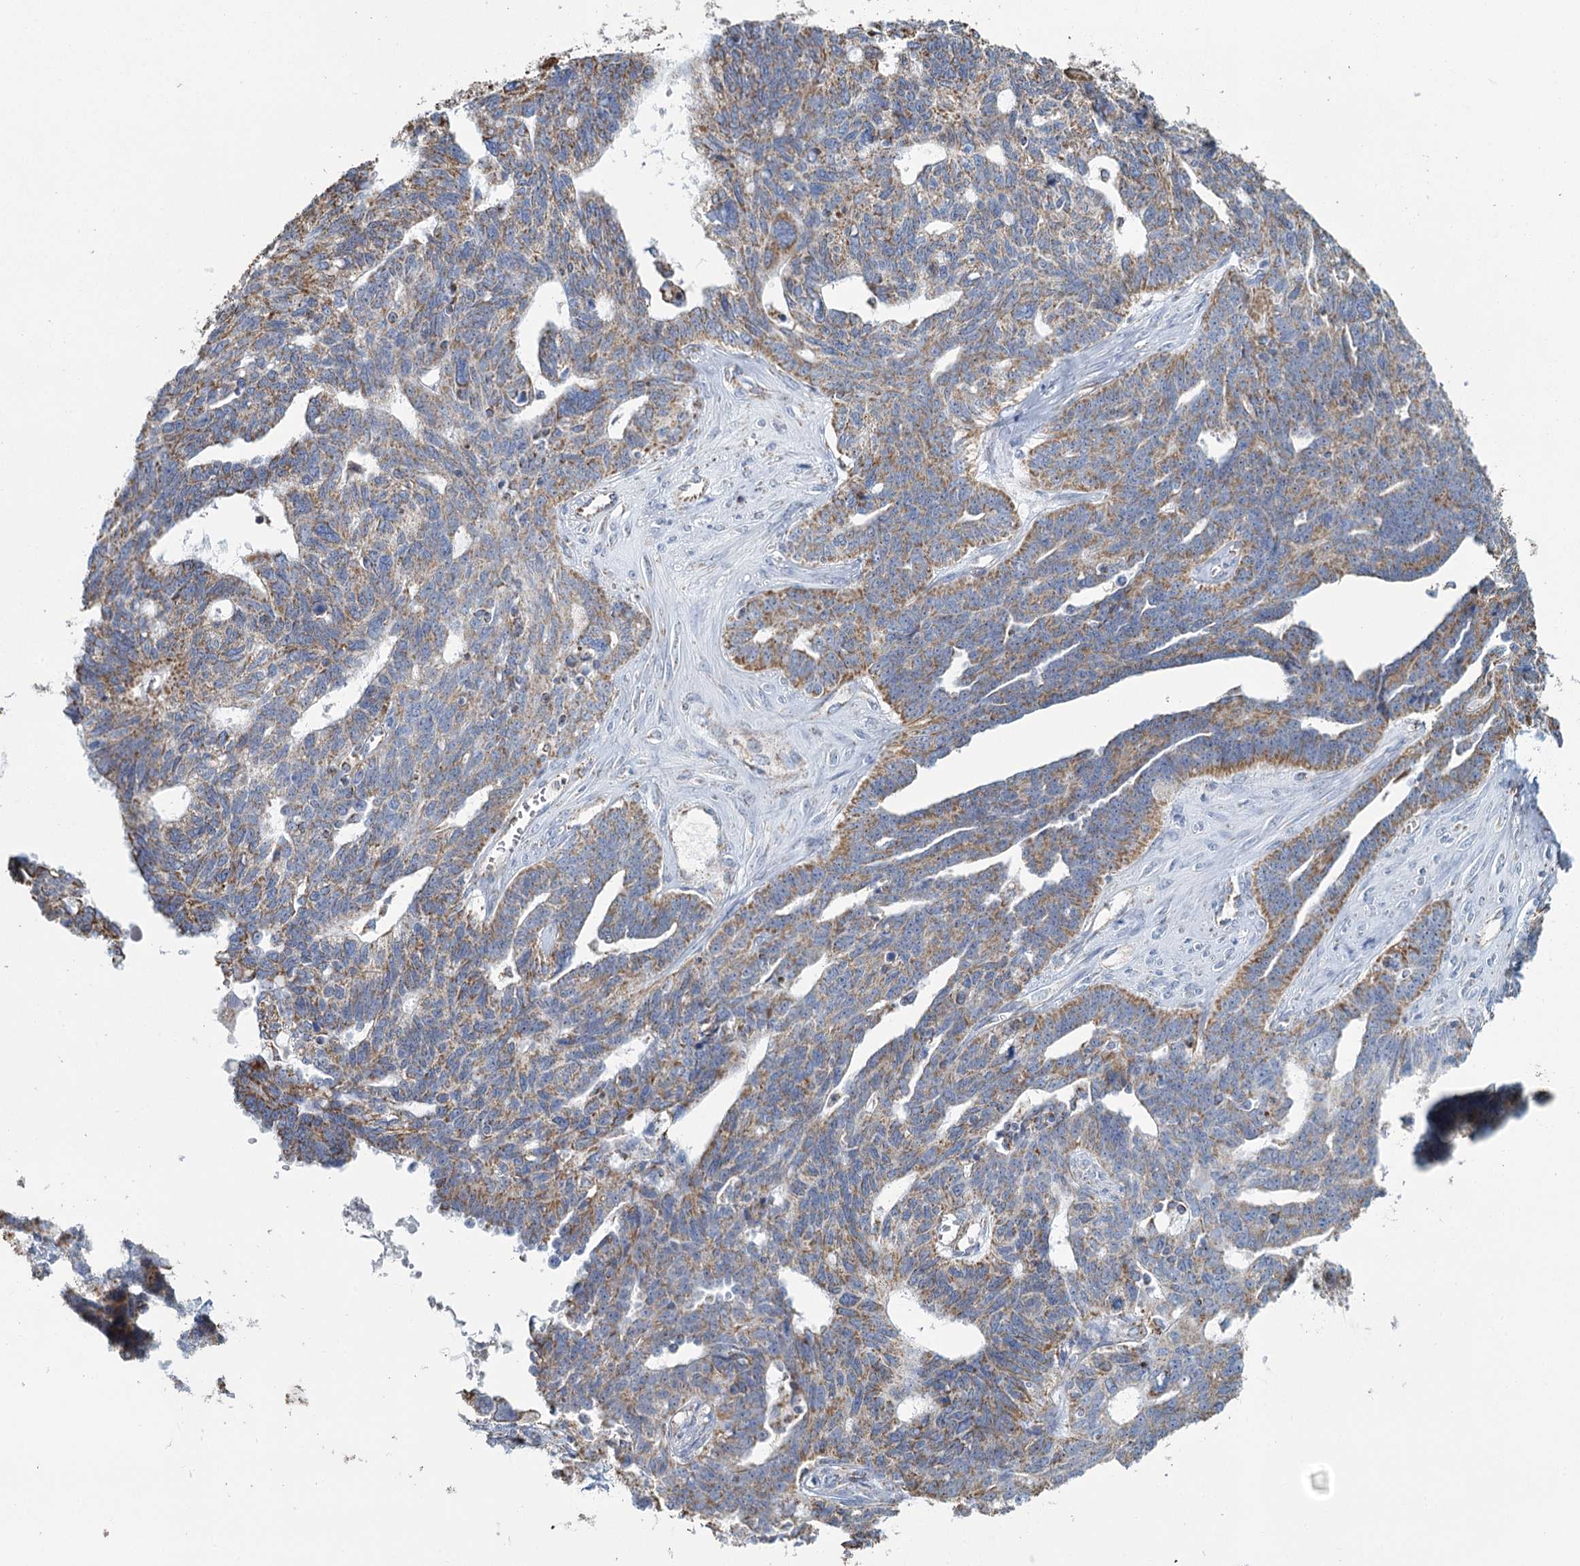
{"staining": {"intensity": "moderate", "quantity": "25%-75%", "location": "cytoplasmic/membranous"}, "tissue": "ovarian cancer", "cell_type": "Tumor cells", "image_type": "cancer", "snomed": [{"axis": "morphology", "description": "Cystadenocarcinoma, serous, NOS"}, {"axis": "topography", "description": "Ovary"}], "caption": "The immunohistochemical stain shows moderate cytoplasmic/membranous staining in tumor cells of ovarian cancer tissue.", "gene": "MRPL44", "patient": {"sex": "female", "age": 79}}